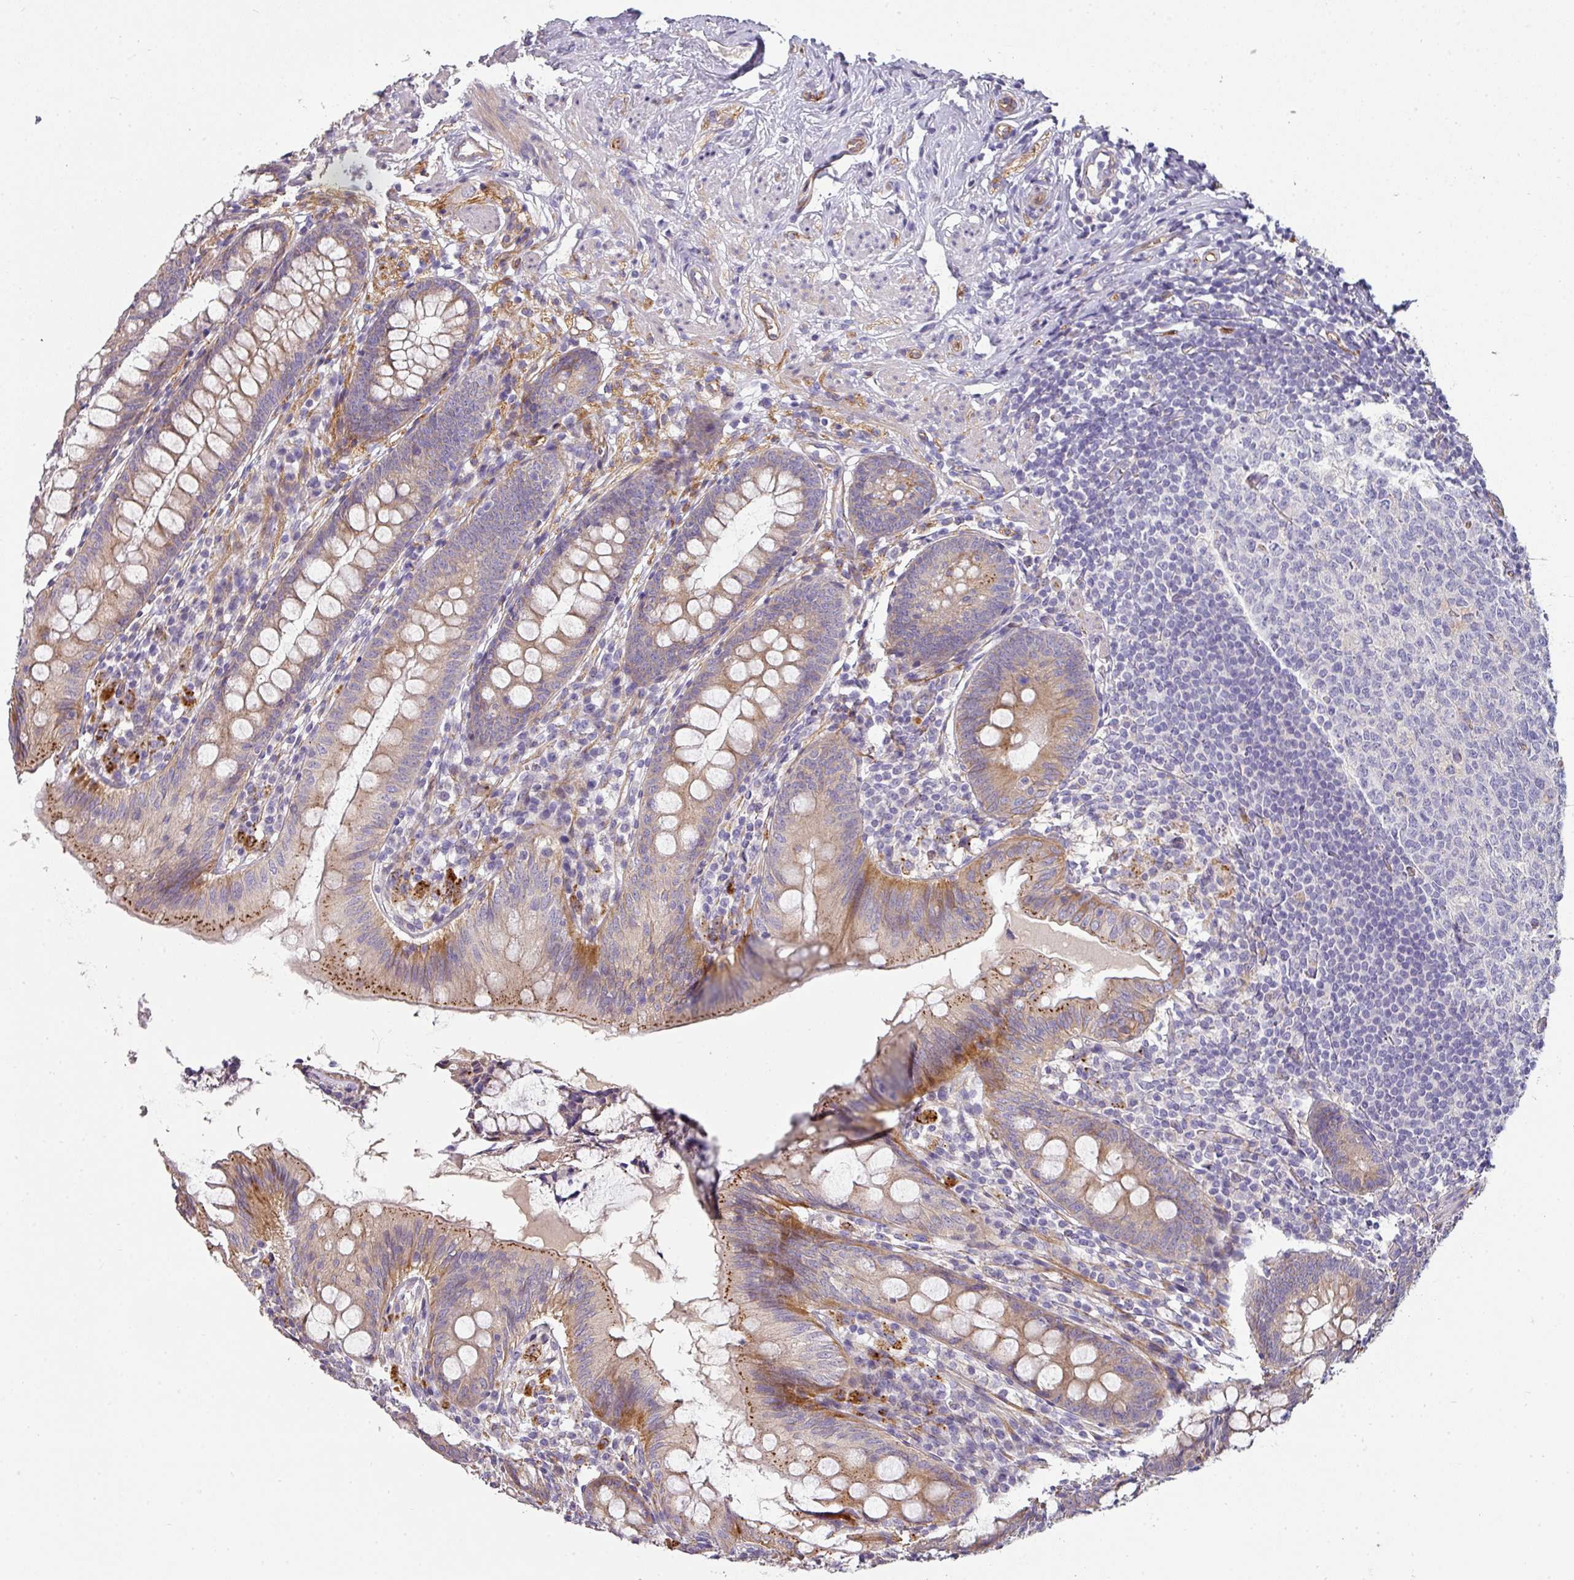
{"staining": {"intensity": "moderate", "quantity": "<25%", "location": "cytoplasmic/membranous"}, "tissue": "appendix", "cell_type": "Glandular cells", "image_type": "normal", "snomed": [{"axis": "morphology", "description": "Normal tissue, NOS"}, {"axis": "topography", "description": "Appendix"}], "caption": "Immunohistochemistry (IHC) of unremarkable appendix shows low levels of moderate cytoplasmic/membranous expression in approximately <25% of glandular cells.", "gene": "PCDH1", "patient": {"sex": "female", "age": 51}}